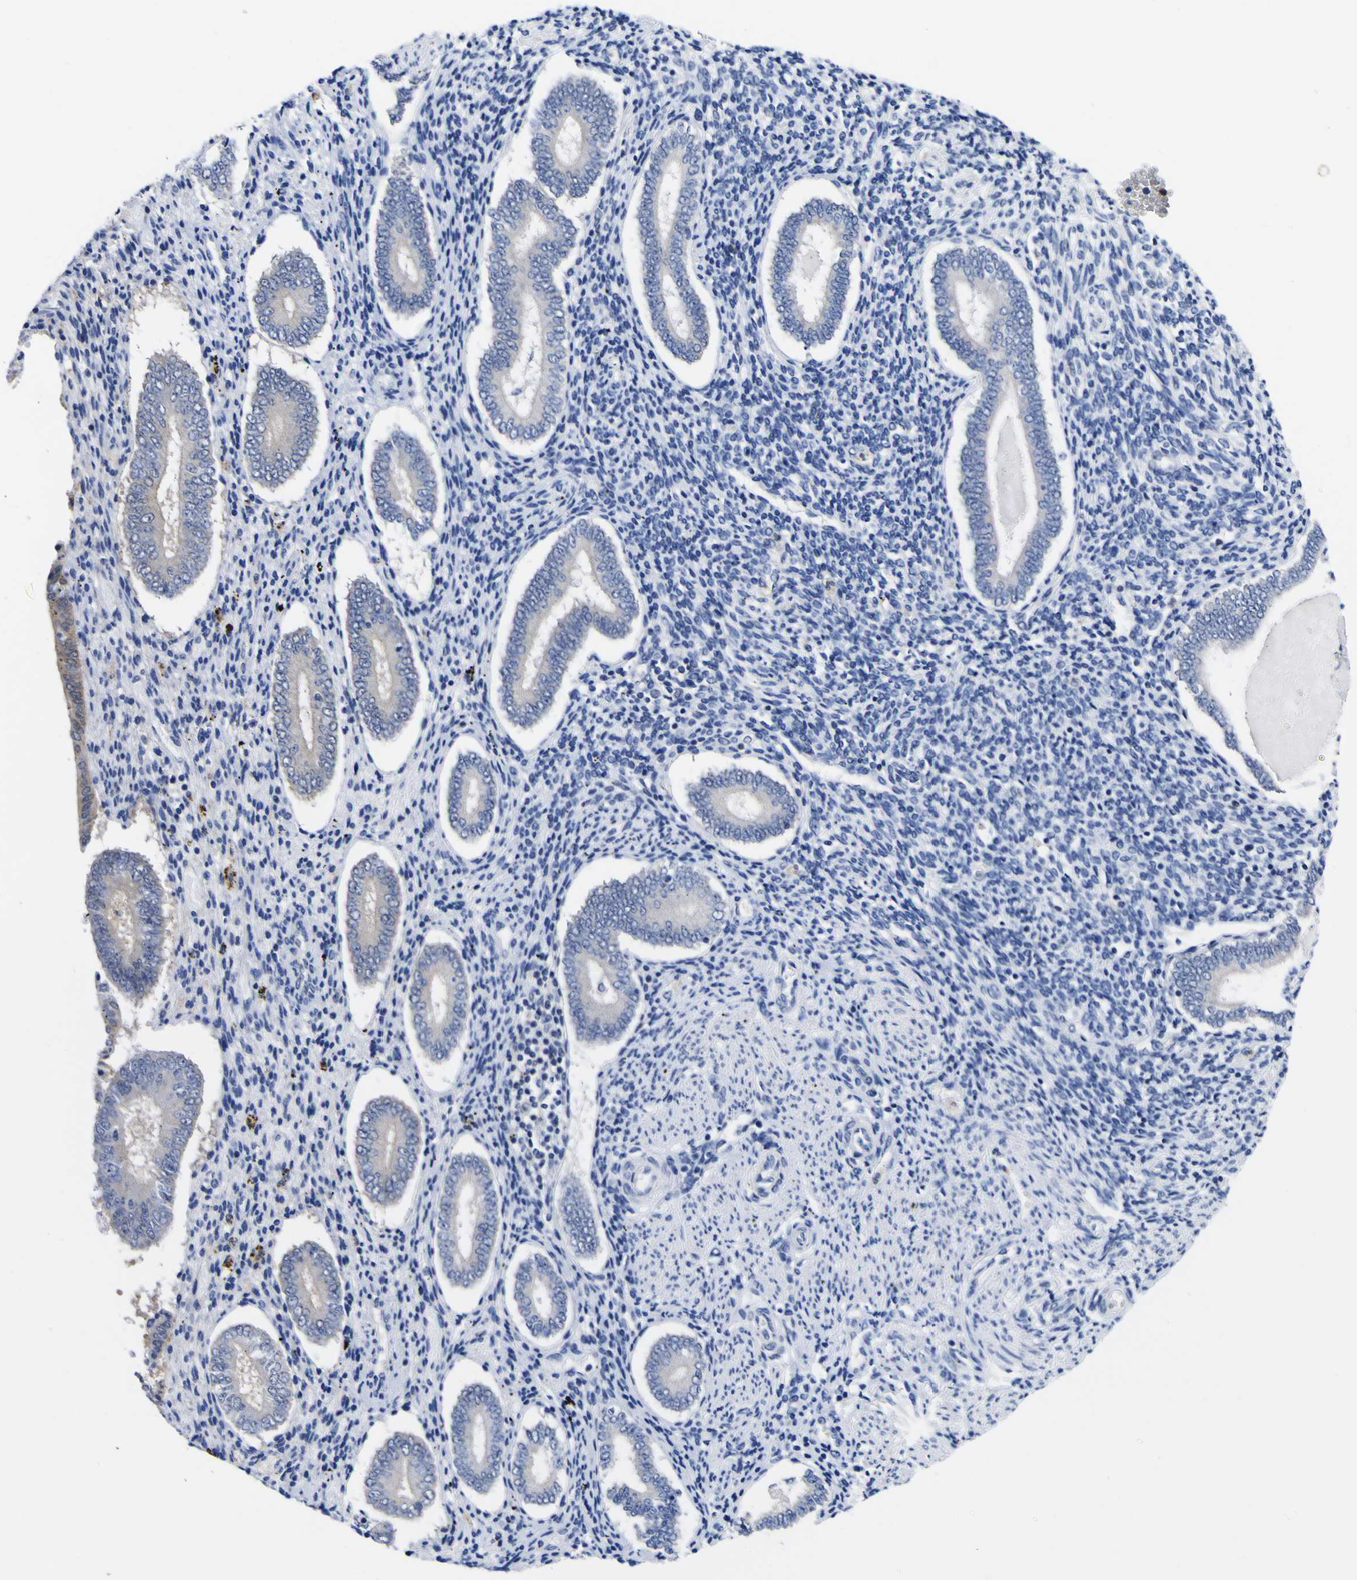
{"staining": {"intensity": "negative", "quantity": "none", "location": "none"}, "tissue": "endometrium", "cell_type": "Cells in endometrial stroma", "image_type": "normal", "snomed": [{"axis": "morphology", "description": "Normal tissue, NOS"}, {"axis": "topography", "description": "Endometrium"}], "caption": "This image is of benign endometrium stained with IHC to label a protein in brown with the nuclei are counter-stained blue. There is no positivity in cells in endometrial stroma.", "gene": "CASP6", "patient": {"sex": "female", "age": 42}}